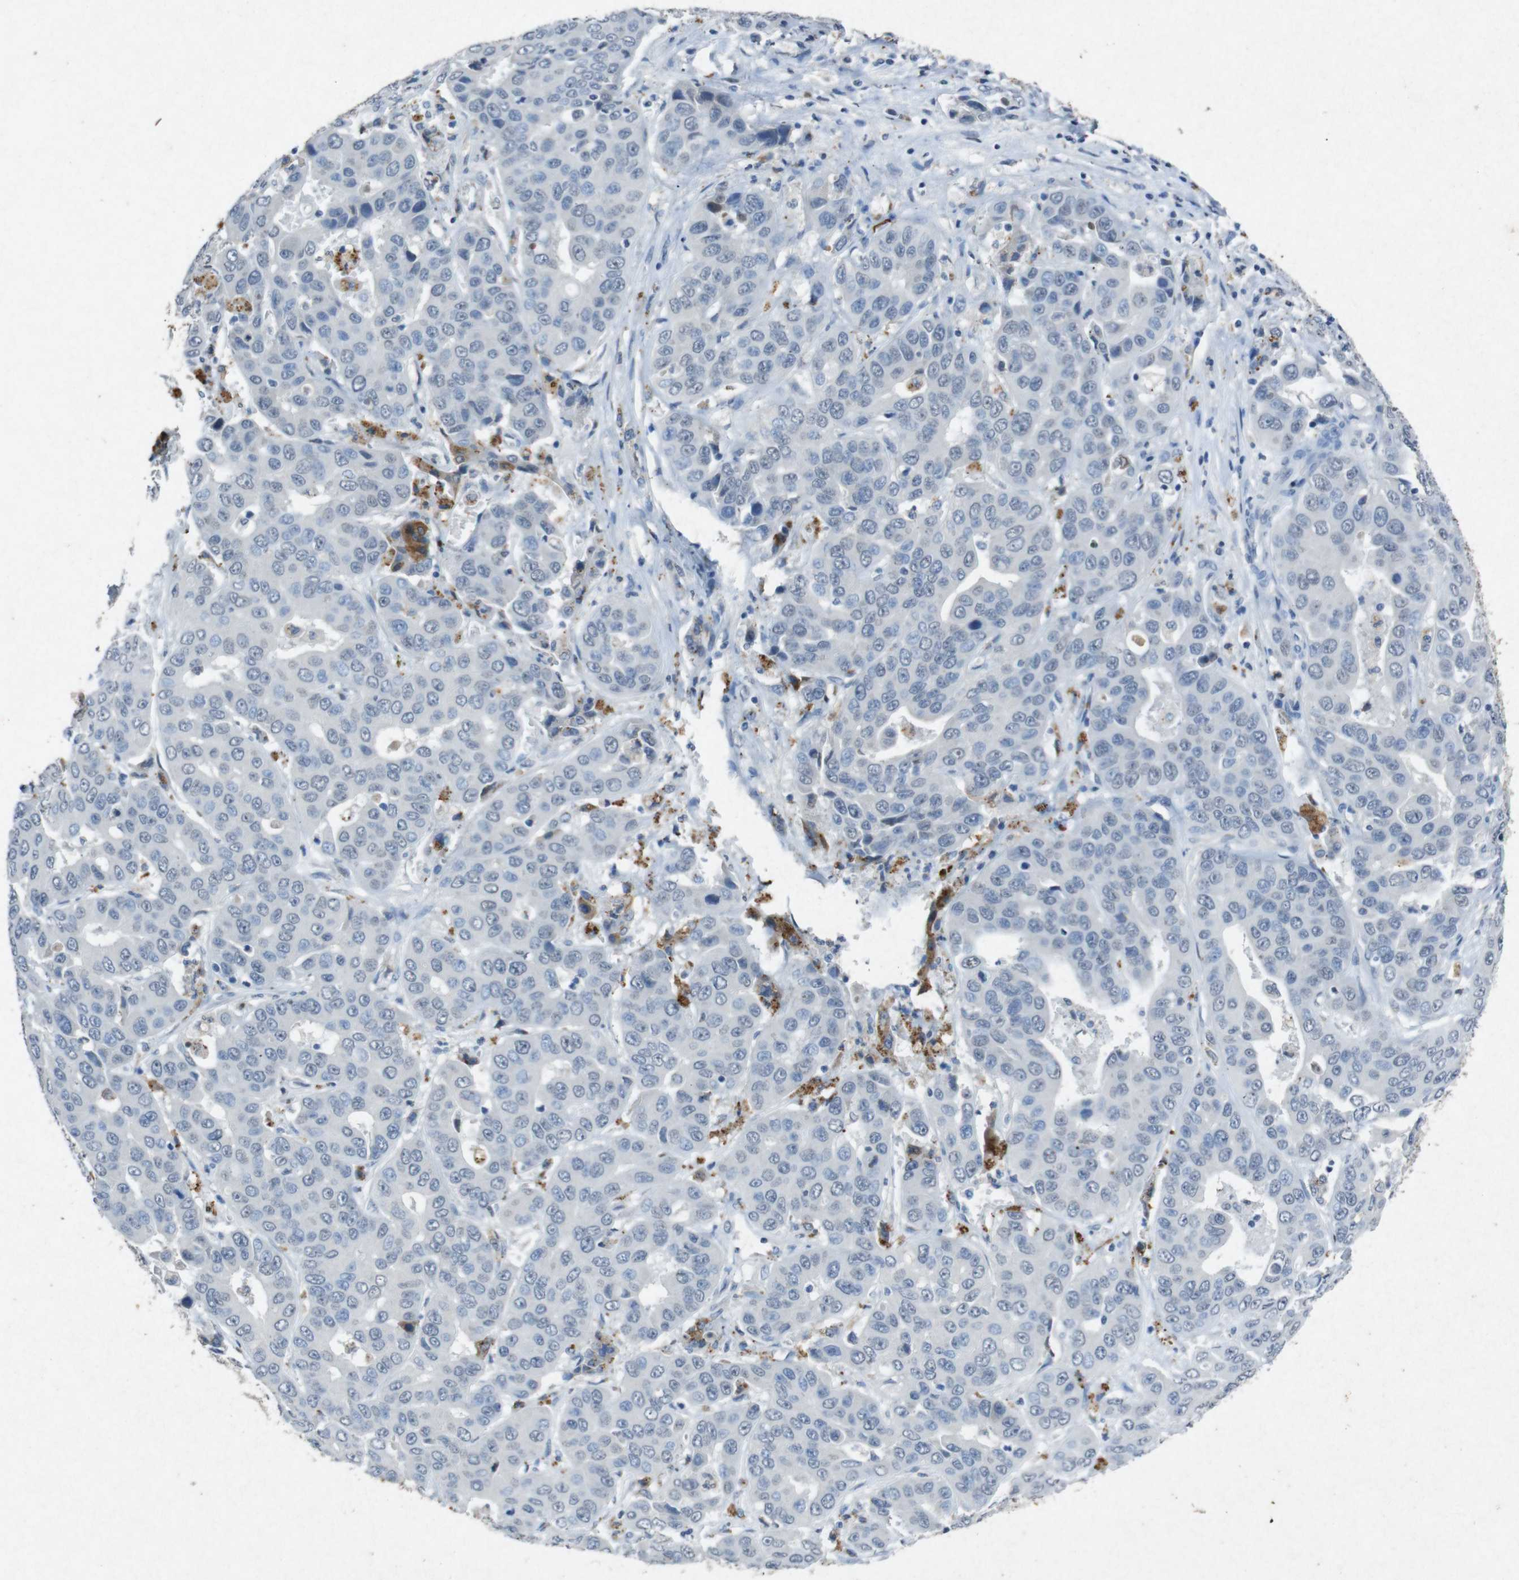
{"staining": {"intensity": "negative", "quantity": "none", "location": "none"}, "tissue": "liver cancer", "cell_type": "Tumor cells", "image_type": "cancer", "snomed": [{"axis": "morphology", "description": "Cholangiocarcinoma"}, {"axis": "topography", "description": "Liver"}], "caption": "This histopathology image is of liver cholangiocarcinoma stained with IHC to label a protein in brown with the nuclei are counter-stained blue. There is no positivity in tumor cells.", "gene": "STBD1", "patient": {"sex": "female", "age": 52}}